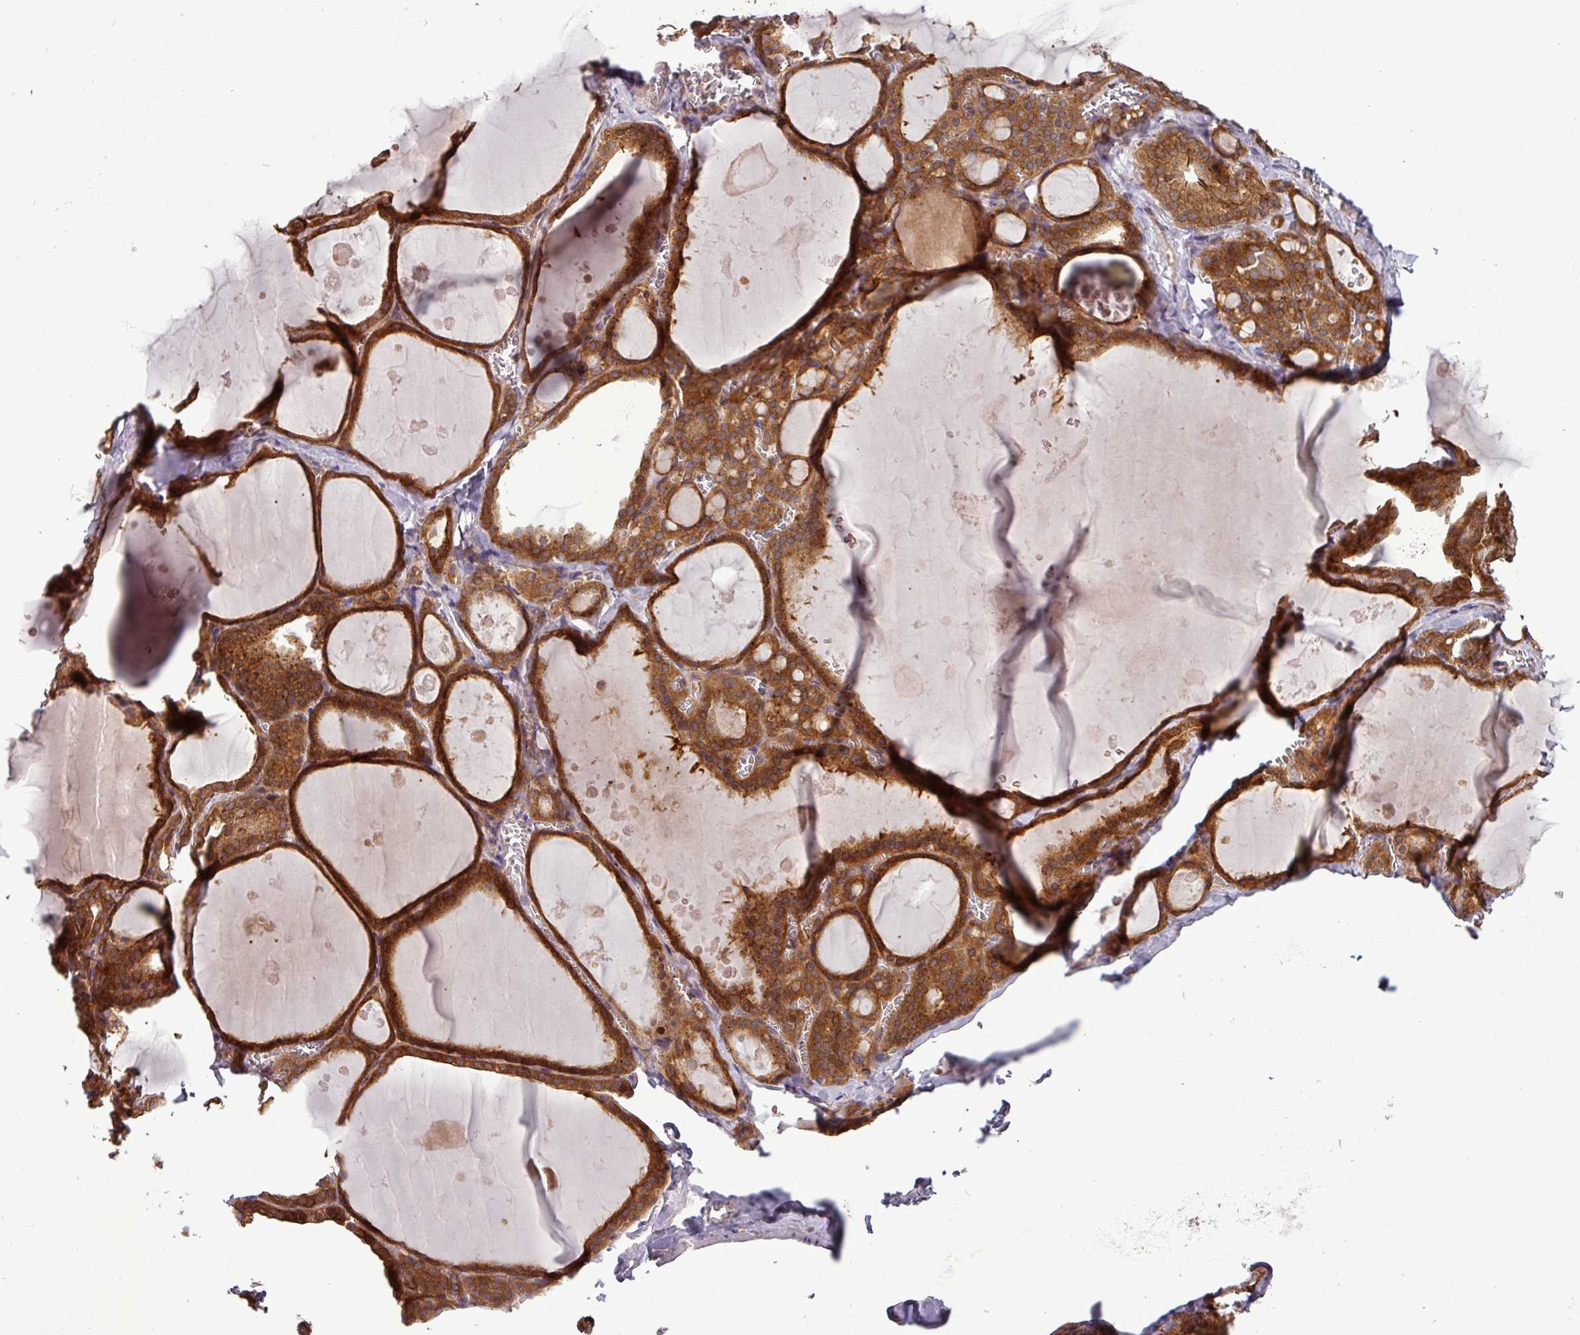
{"staining": {"intensity": "strong", "quantity": ">75%", "location": "cytoplasmic/membranous"}, "tissue": "thyroid gland", "cell_type": "Glandular cells", "image_type": "normal", "snomed": [{"axis": "morphology", "description": "Normal tissue, NOS"}, {"axis": "topography", "description": "Thyroid gland"}], "caption": "A high amount of strong cytoplasmic/membranous staining is present in approximately >75% of glandular cells in benign thyroid gland. Using DAB (brown) and hematoxylin (blue) stains, captured at high magnification using brightfield microscopy.", "gene": "SIRPB2", "patient": {"sex": "male", "age": 56}}